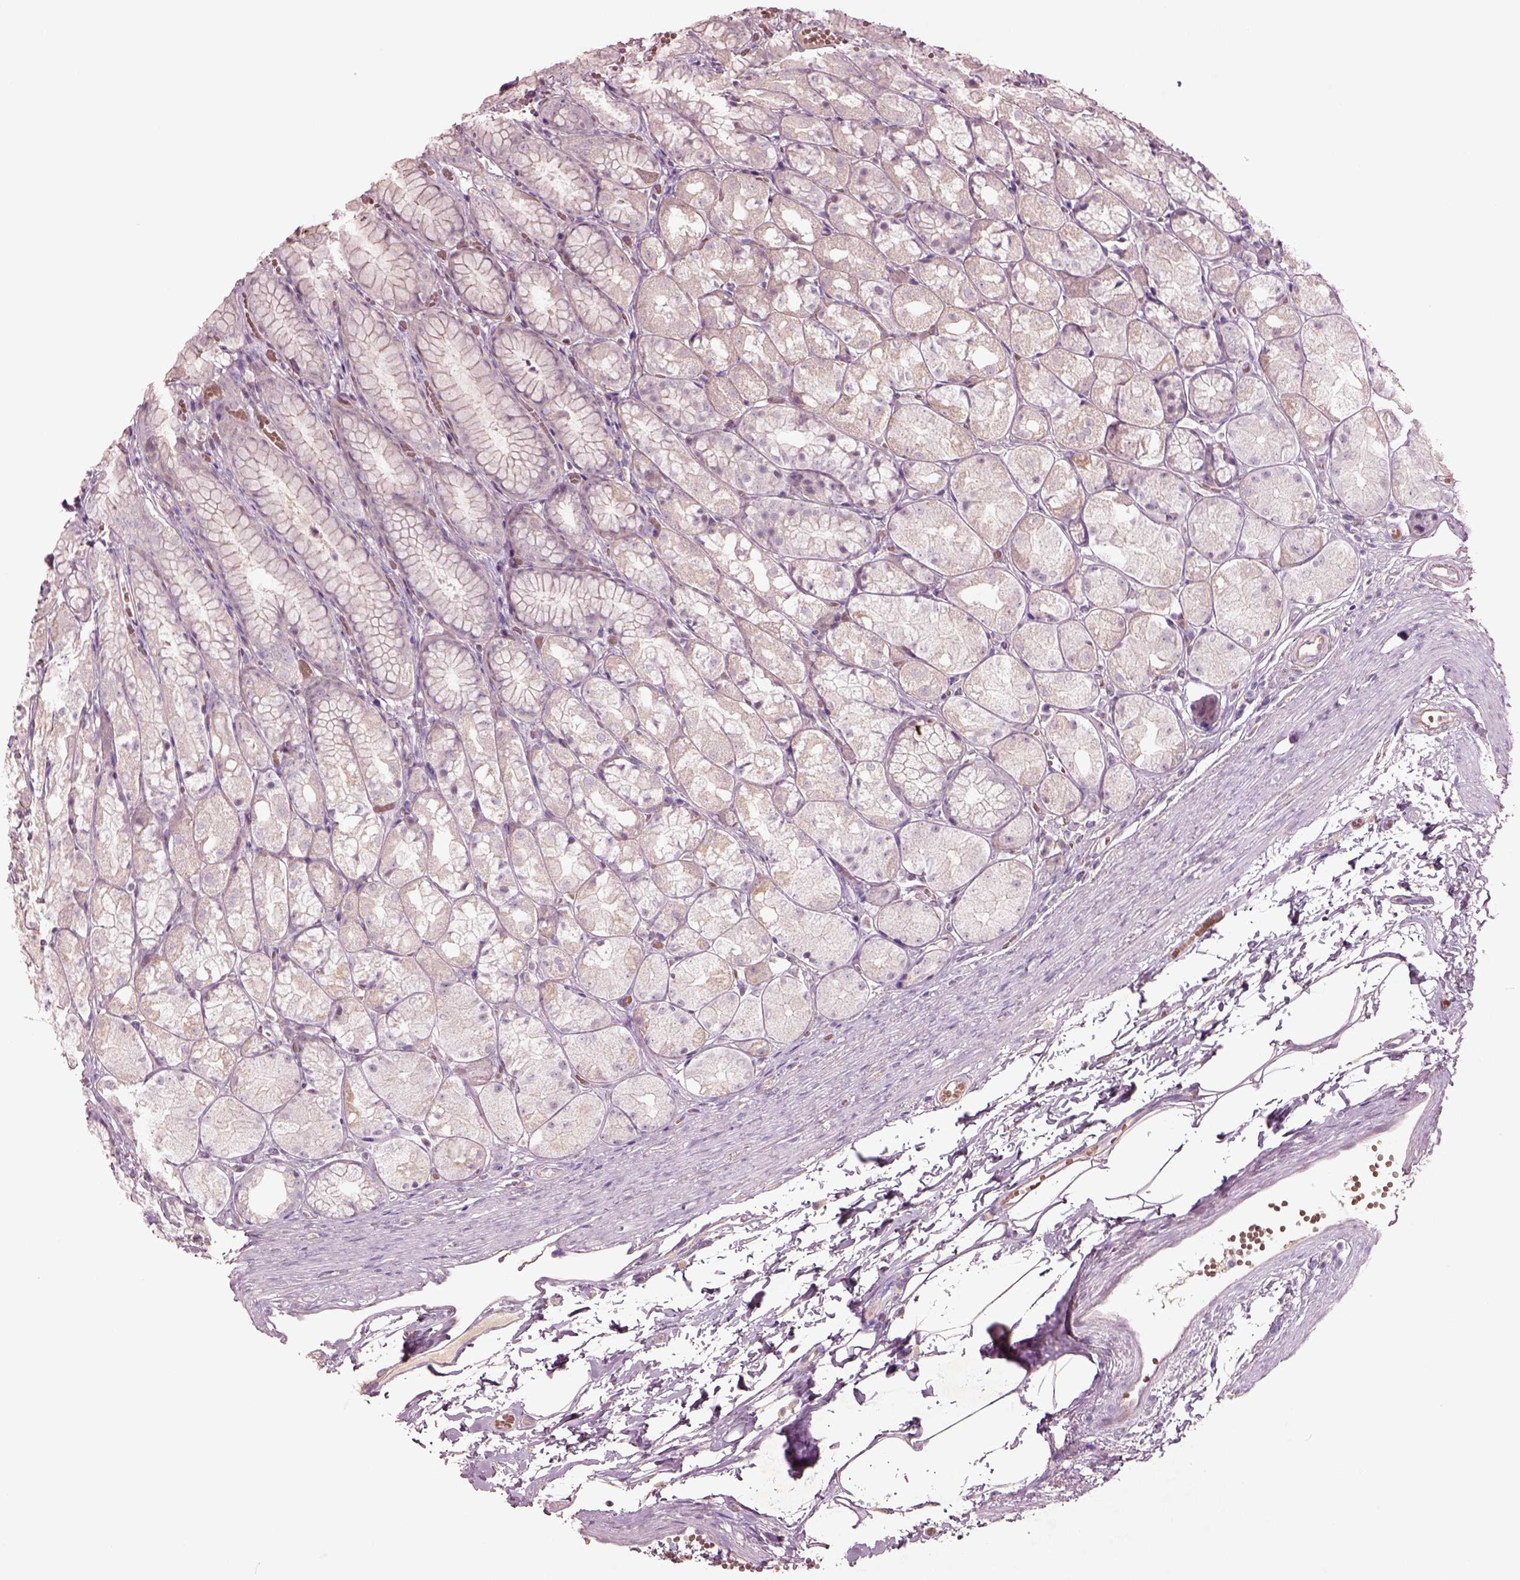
{"staining": {"intensity": "moderate", "quantity": "<25%", "location": "cytoplasmic/membranous"}, "tissue": "stomach", "cell_type": "Glandular cells", "image_type": "normal", "snomed": [{"axis": "morphology", "description": "Normal tissue, NOS"}, {"axis": "topography", "description": "Stomach"}], "caption": "Stomach stained with DAB immunohistochemistry (IHC) shows low levels of moderate cytoplasmic/membranous positivity in approximately <25% of glandular cells.", "gene": "DUOXA2", "patient": {"sex": "male", "age": 70}}